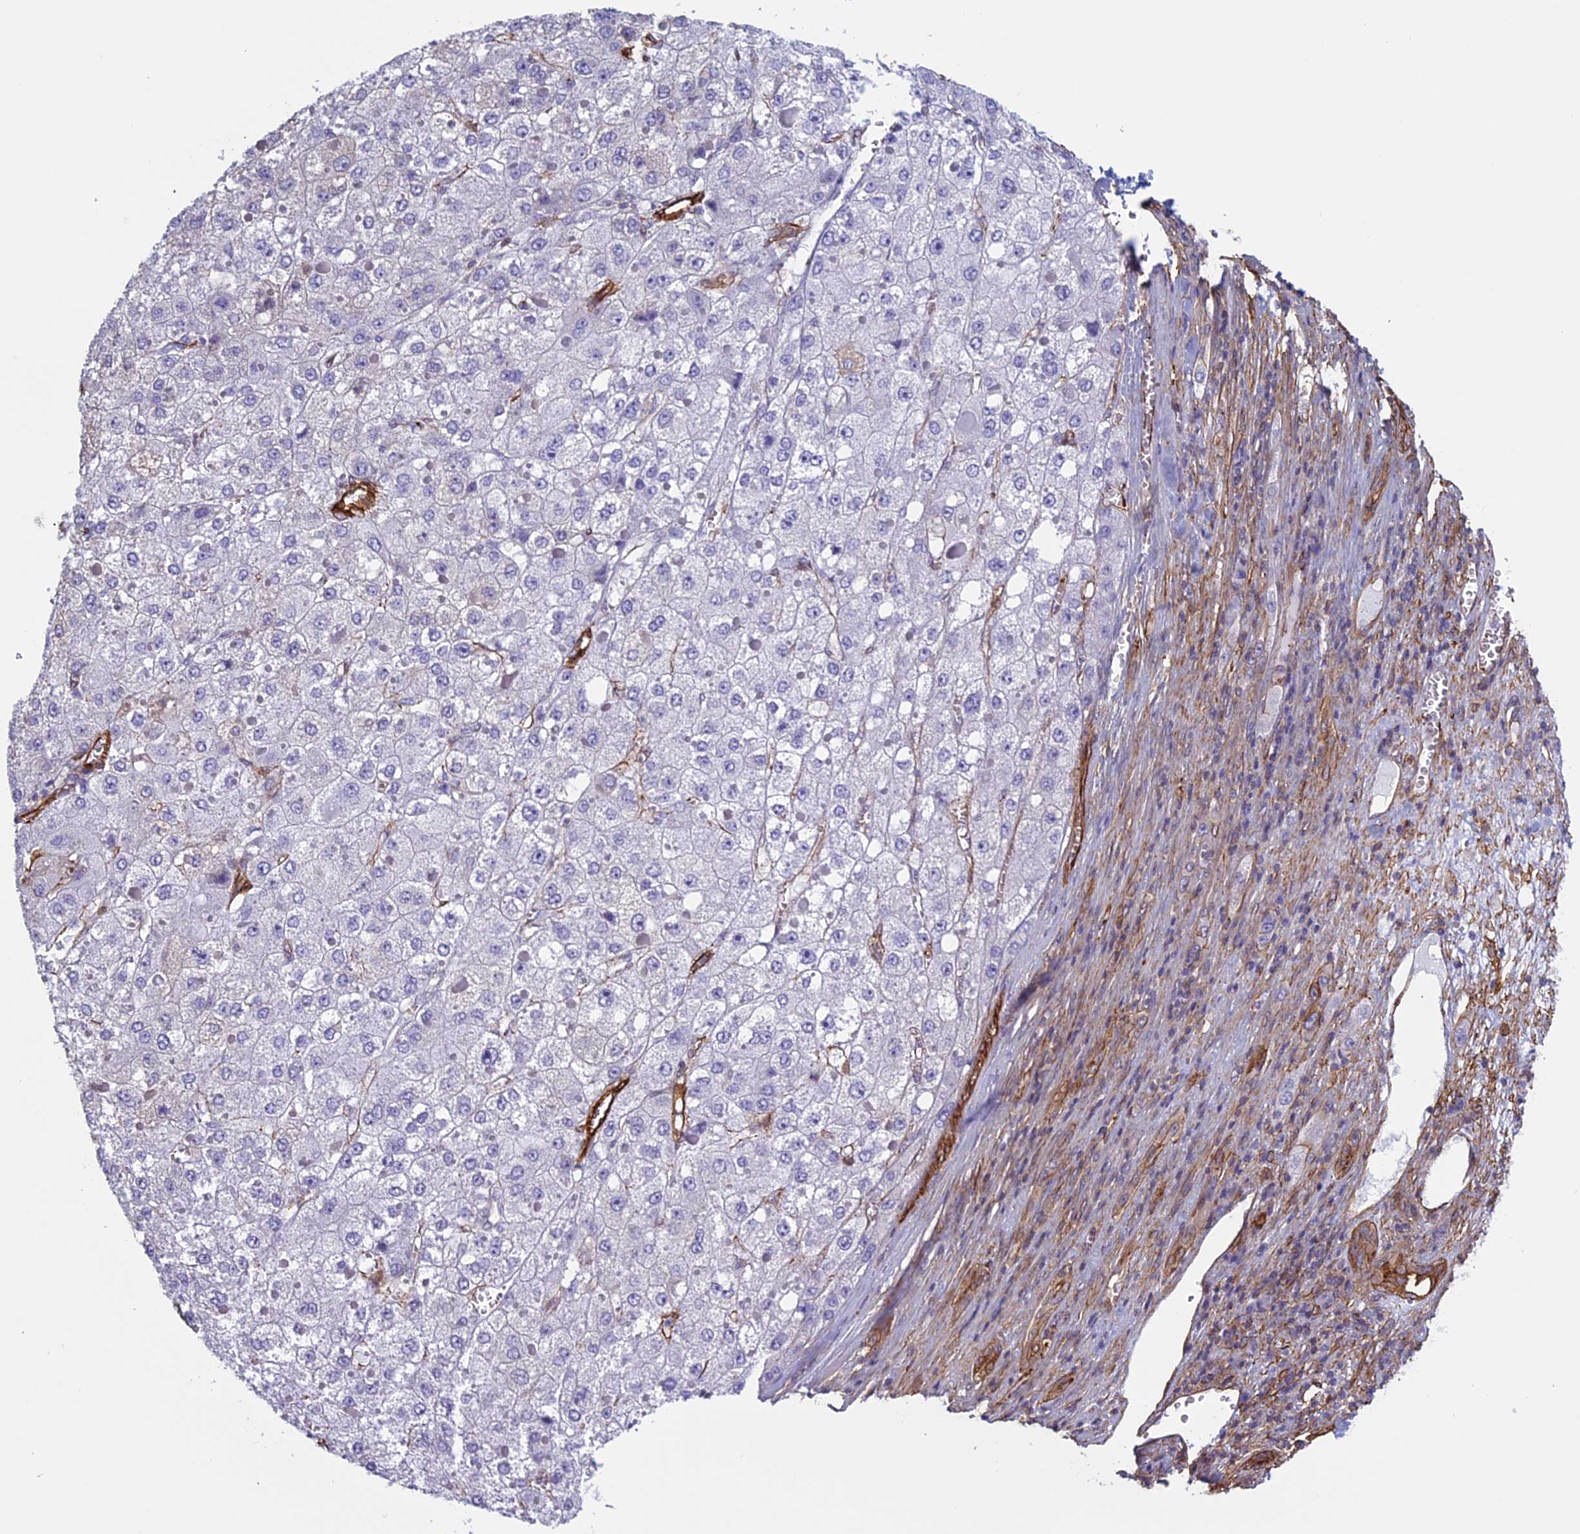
{"staining": {"intensity": "negative", "quantity": "none", "location": "none"}, "tissue": "liver cancer", "cell_type": "Tumor cells", "image_type": "cancer", "snomed": [{"axis": "morphology", "description": "Carcinoma, Hepatocellular, NOS"}, {"axis": "topography", "description": "Liver"}], "caption": "Immunohistochemical staining of hepatocellular carcinoma (liver) demonstrates no significant staining in tumor cells. (Immunohistochemistry (ihc), brightfield microscopy, high magnification).", "gene": "ANGPTL2", "patient": {"sex": "female", "age": 73}}